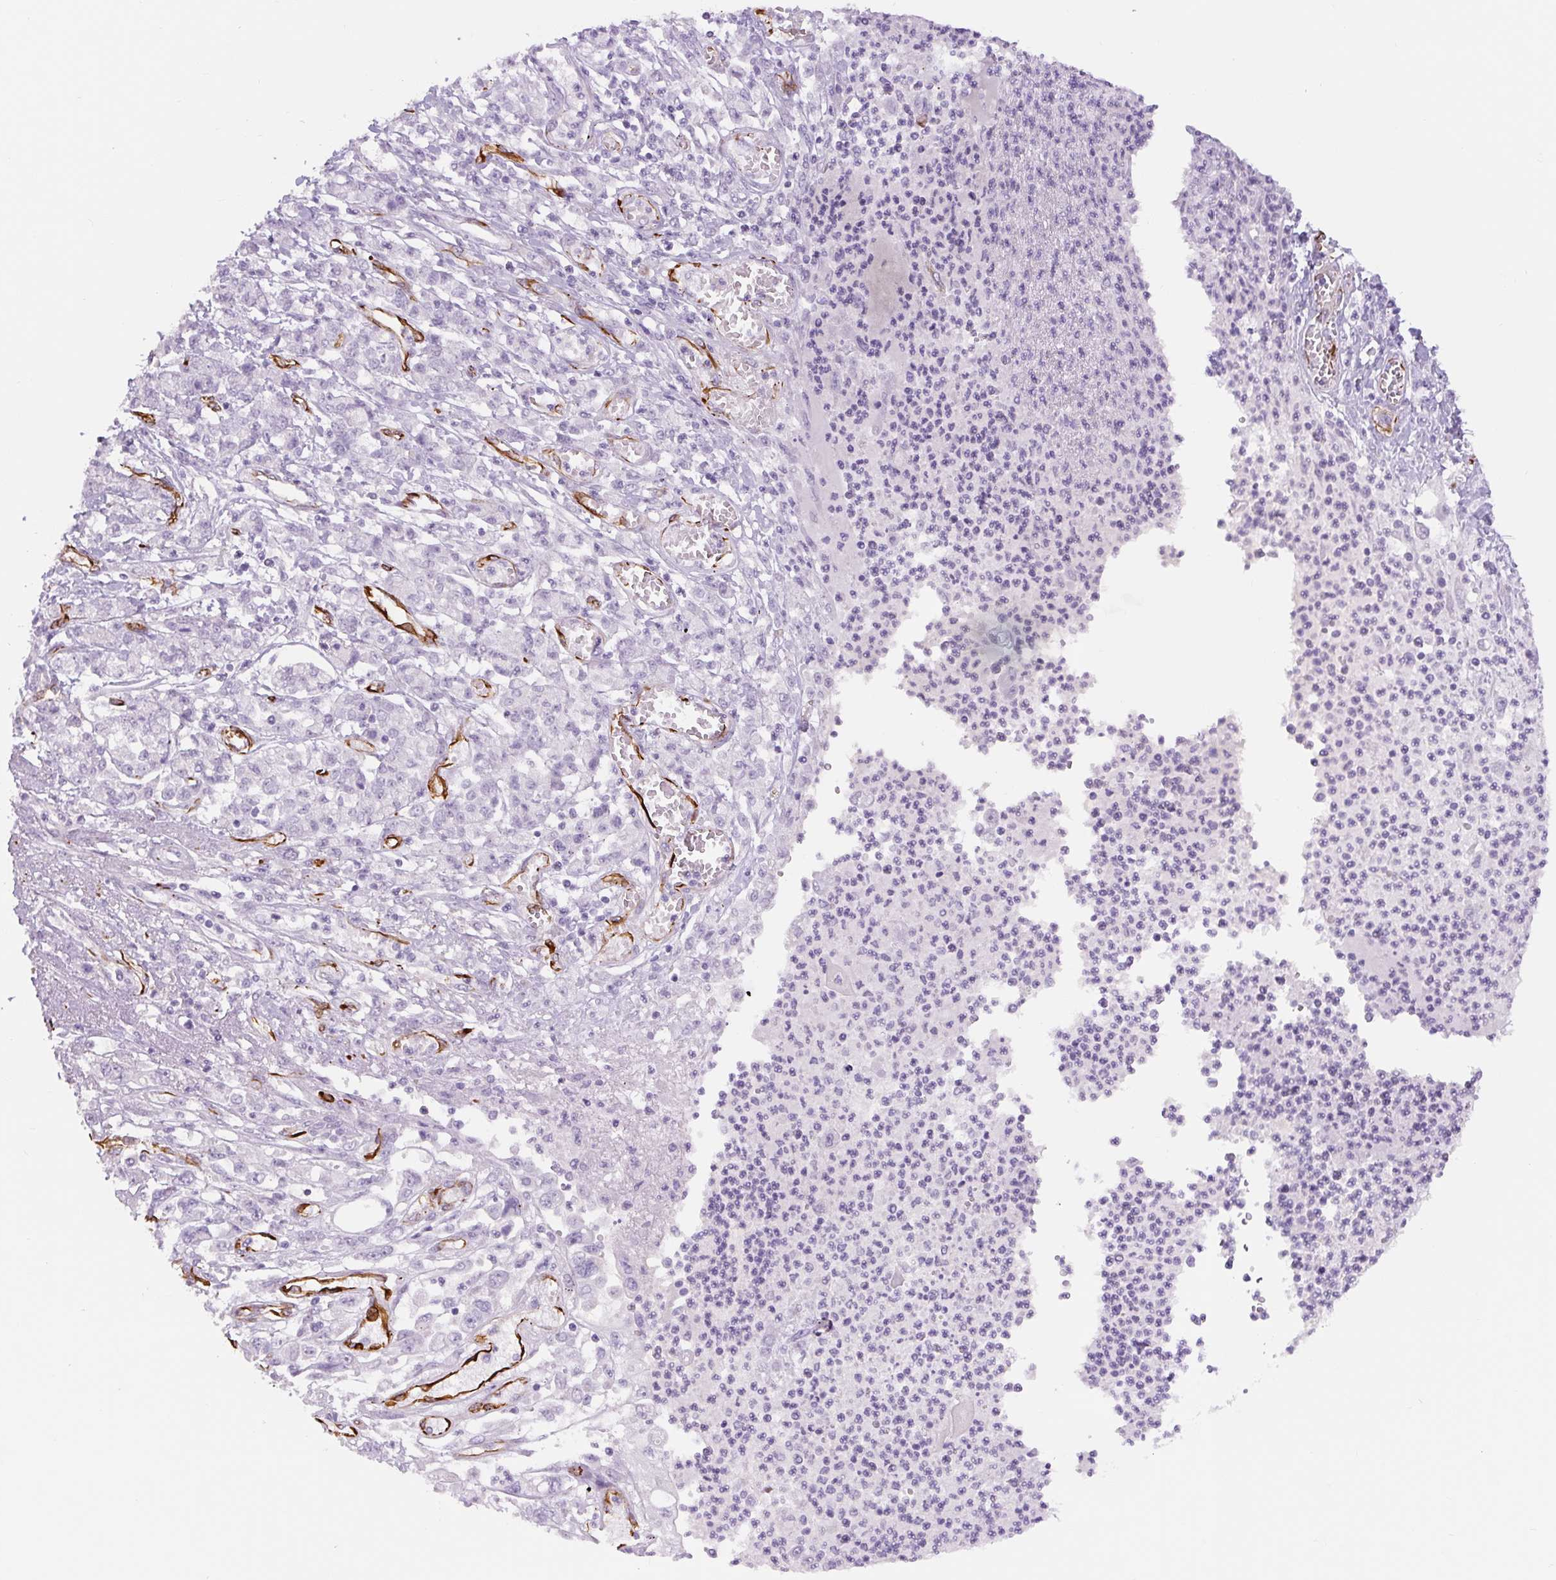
{"staining": {"intensity": "negative", "quantity": "none", "location": "none"}, "tissue": "stomach cancer", "cell_type": "Tumor cells", "image_type": "cancer", "snomed": [{"axis": "morphology", "description": "Adenocarcinoma, NOS"}, {"axis": "topography", "description": "Stomach"}], "caption": "Human adenocarcinoma (stomach) stained for a protein using immunohistochemistry displays no positivity in tumor cells.", "gene": "NES", "patient": {"sex": "female", "age": 76}}